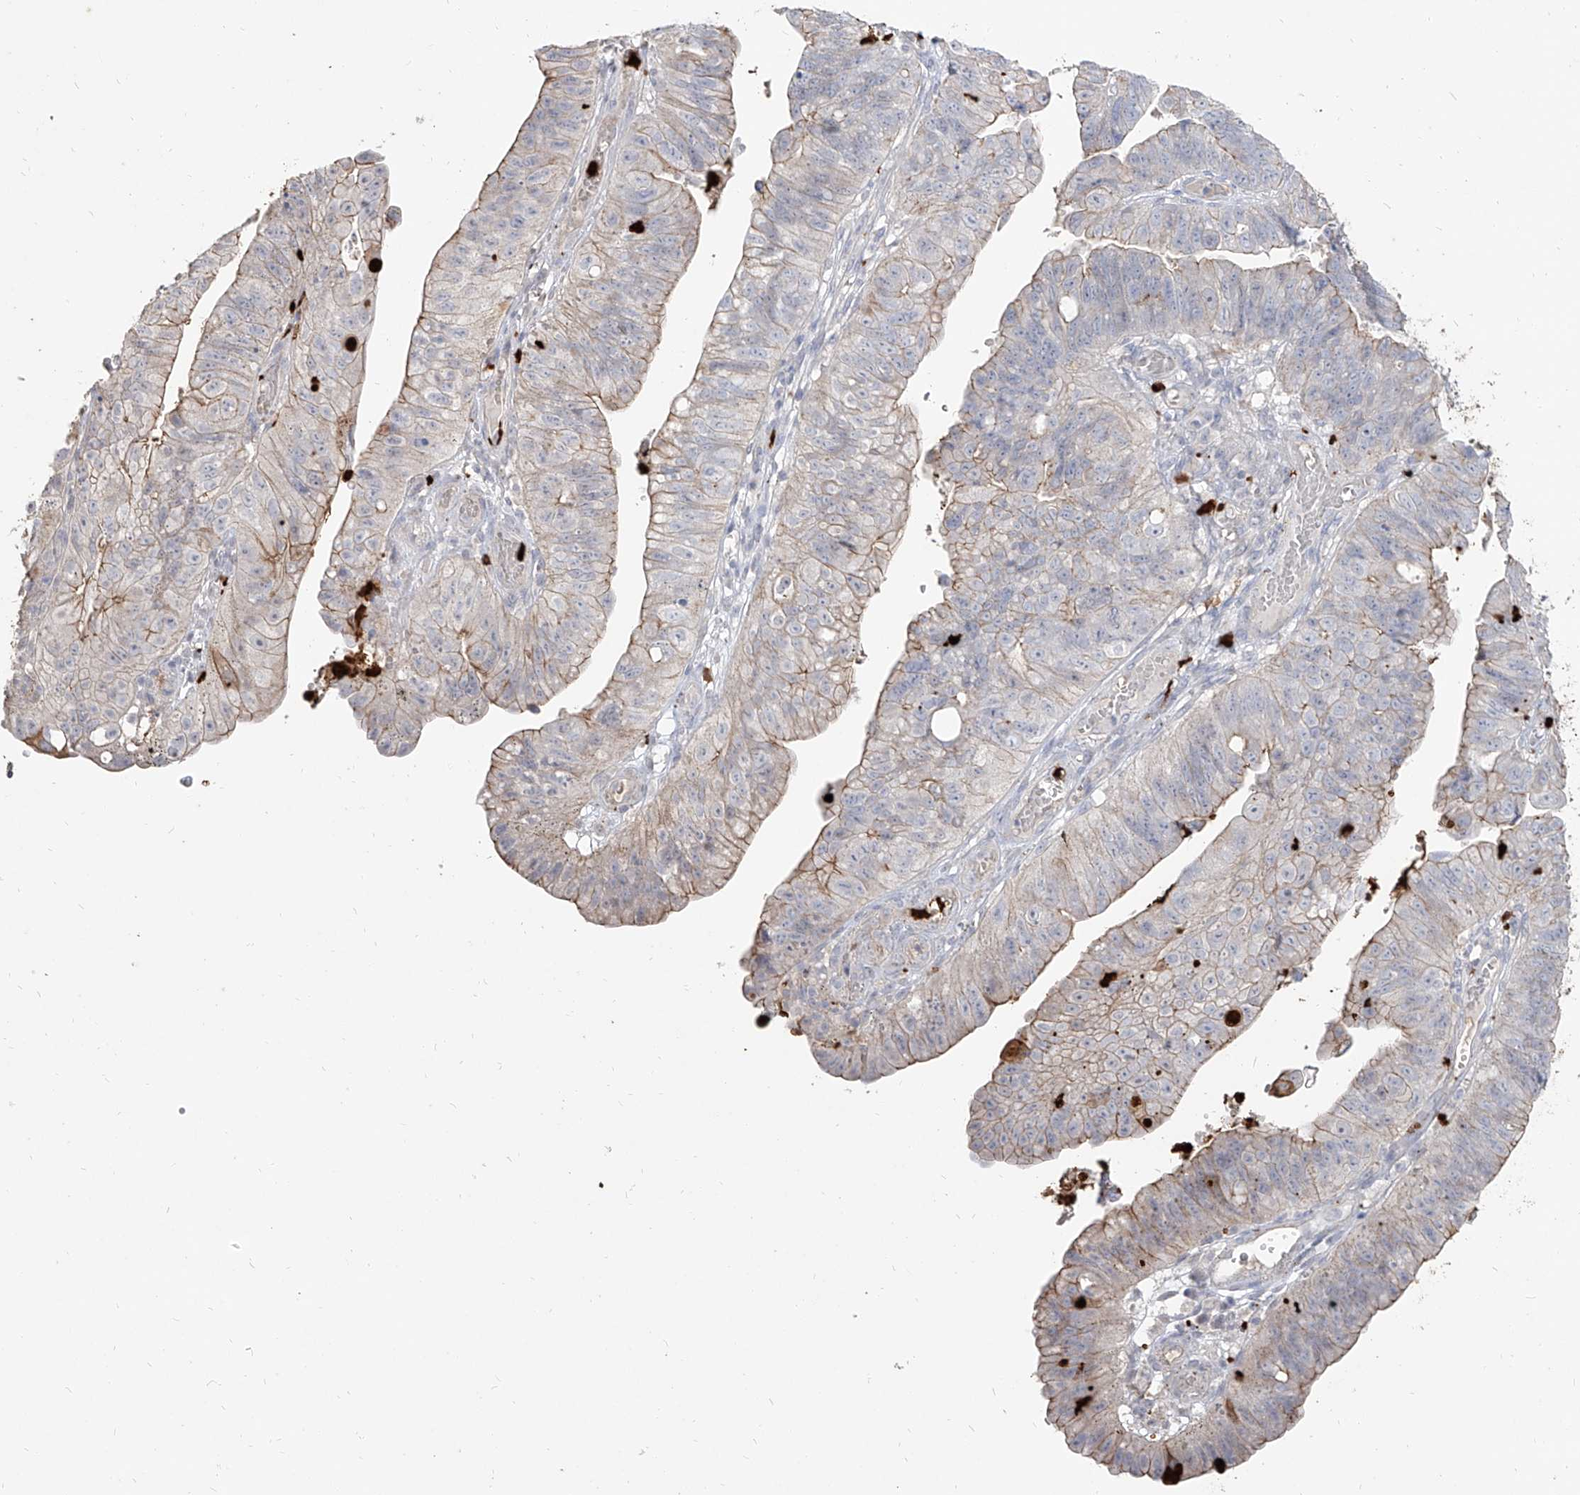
{"staining": {"intensity": "weak", "quantity": "25%-75%", "location": "cytoplasmic/membranous"}, "tissue": "stomach cancer", "cell_type": "Tumor cells", "image_type": "cancer", "snomed": [{"axis": "morphology", "description": "Adenocarcinoma, NOS"}, {"axis": "topography", "description": "Stomach"}], "caption": "DAB (3,3'-diaminobenzidine) immunohistochemical staining of human stomach adenocarcinoma demonstrates weak cytoplasmic/membranous protein positivity in about 25%-75% of tumor cells.", "gene": "ZNF227", "patient": {"sex": "male", "age": 59}}